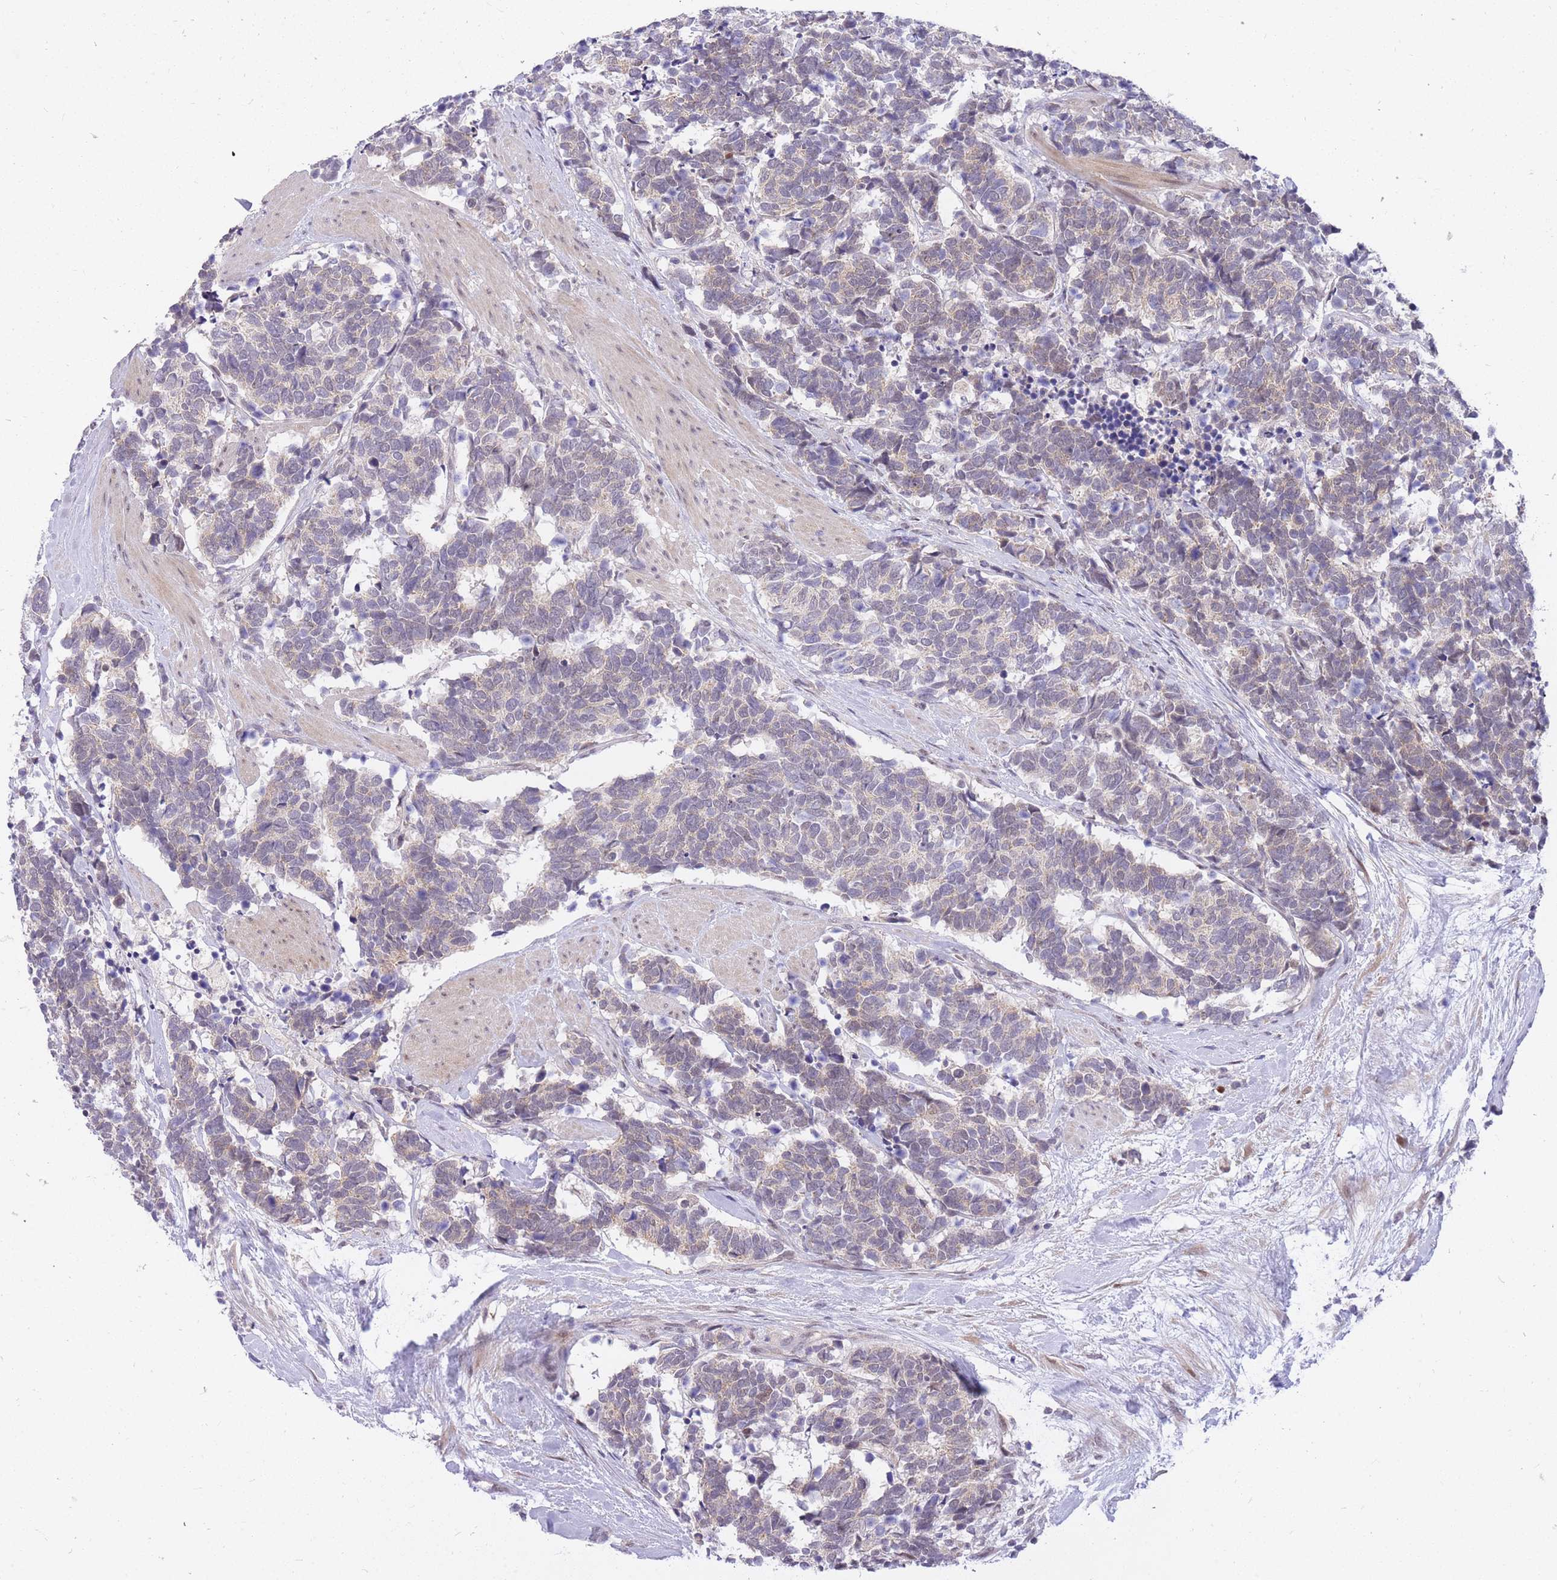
{"staining": {"intensity": "weak", "quantity": "<25%", "location": "cytoplasmic/membranous"}, "tissue": "carcinoid", "cell_type": "Tumor cells", "image_type": "cancer", "snomed": [{"axis": "morphology", "description": "Carcinoma, NOS"}, {"axis": "morphology", "description": "Carcinoid, malignant, NOS"}, {"axis": "topography", "description": "Prostate"}], "caption": "Carcinoma stained for a protein using IHC shows no staining tumor cells.", "gene": "MINDY2", "patient": {"sex": "male", "age": 57}}